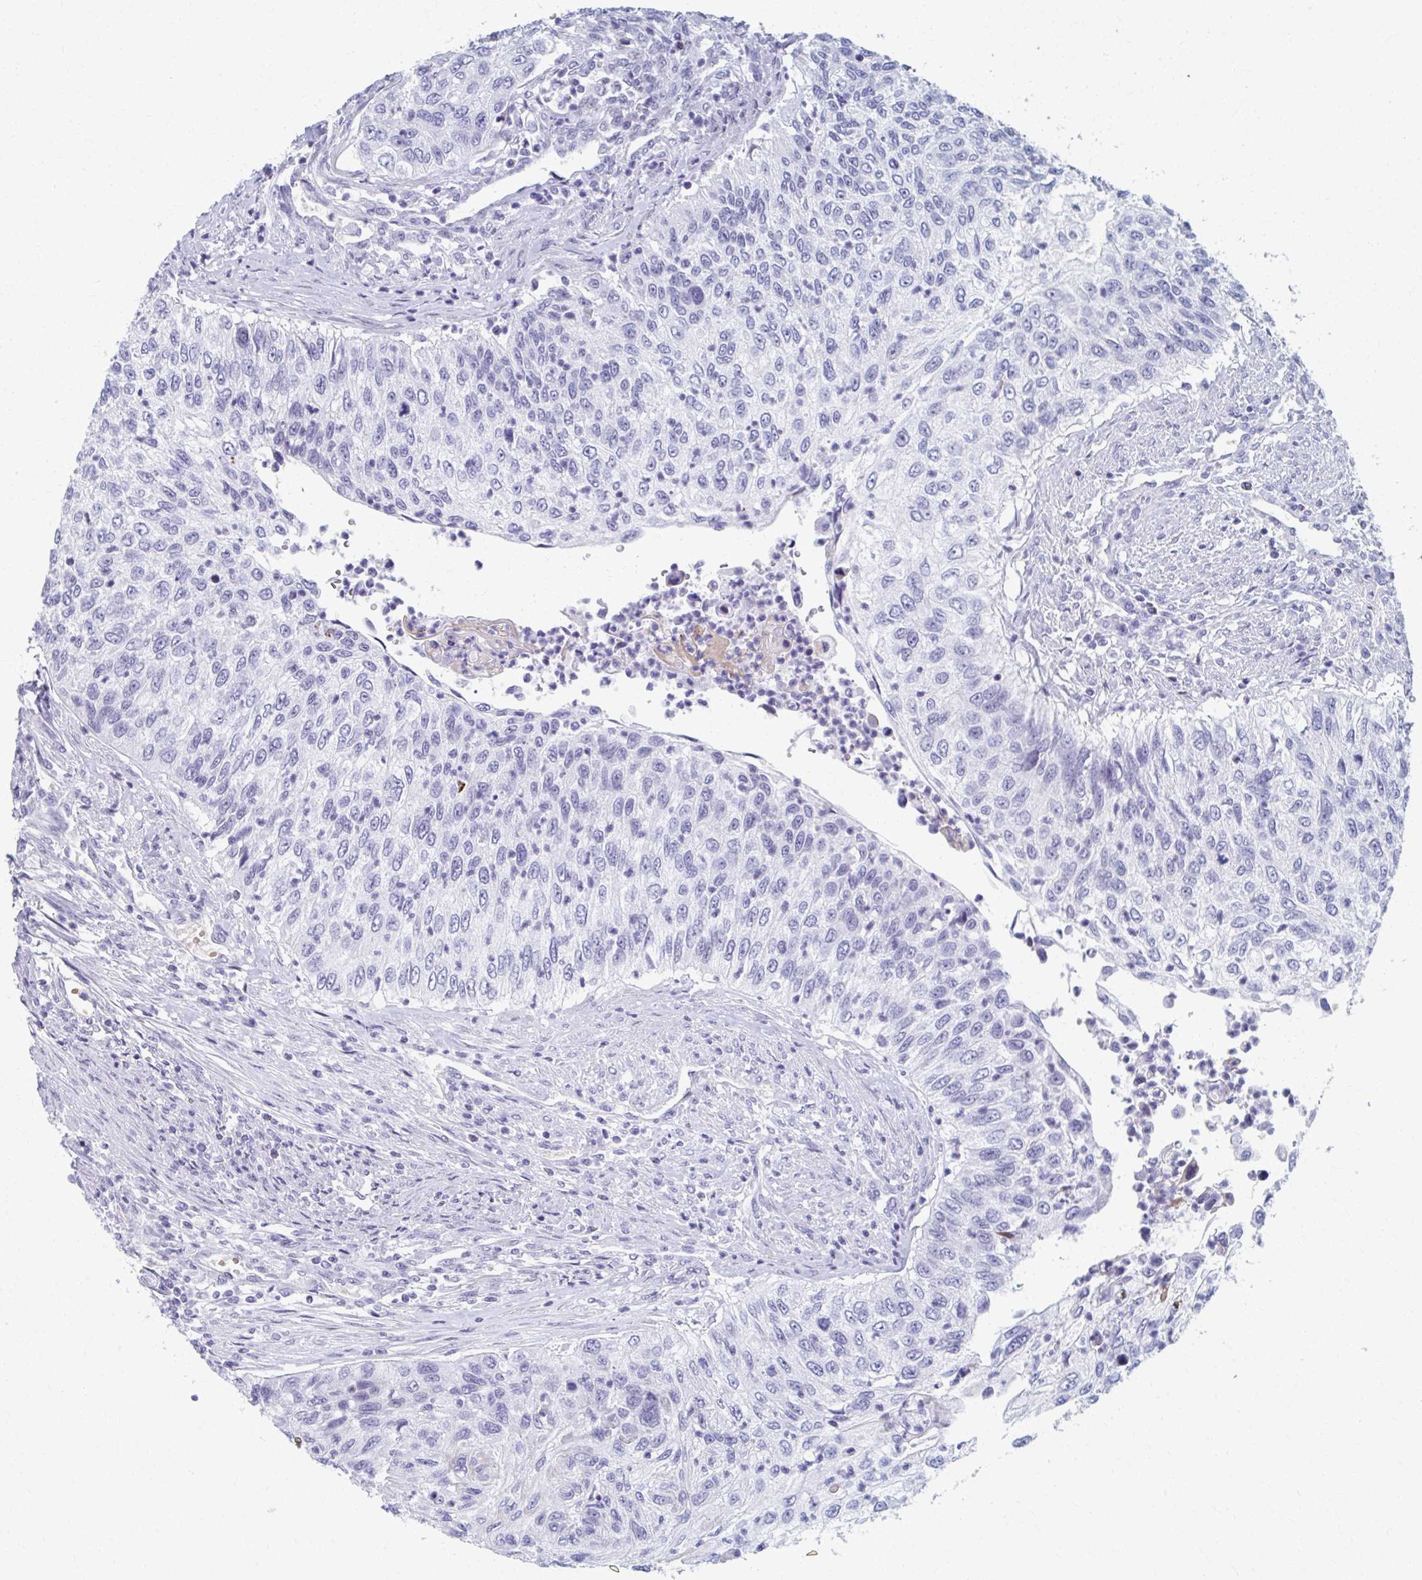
{"staining": {"intensity": "negative", "quantity": "none", "location": "none"}, "tissue": "urothelial cancer", "cell_type": "Tumor cells", "image_type": "cancer", "snomed": [{"axis": "morphology", "description": "Urothelial carcinoma, High grade"}, {"axis": "topography", "description": "Urinary bladder"}], "caption": "DAB (3,3'-diaminobenzidine) immunohistochemical staining of urothelial cancer demonstrates no significant positivity in tumor cells. Nuclei are stained in blue.", "gene": "ABHD16B", "patient": {"sex": "female", "age": 60}}